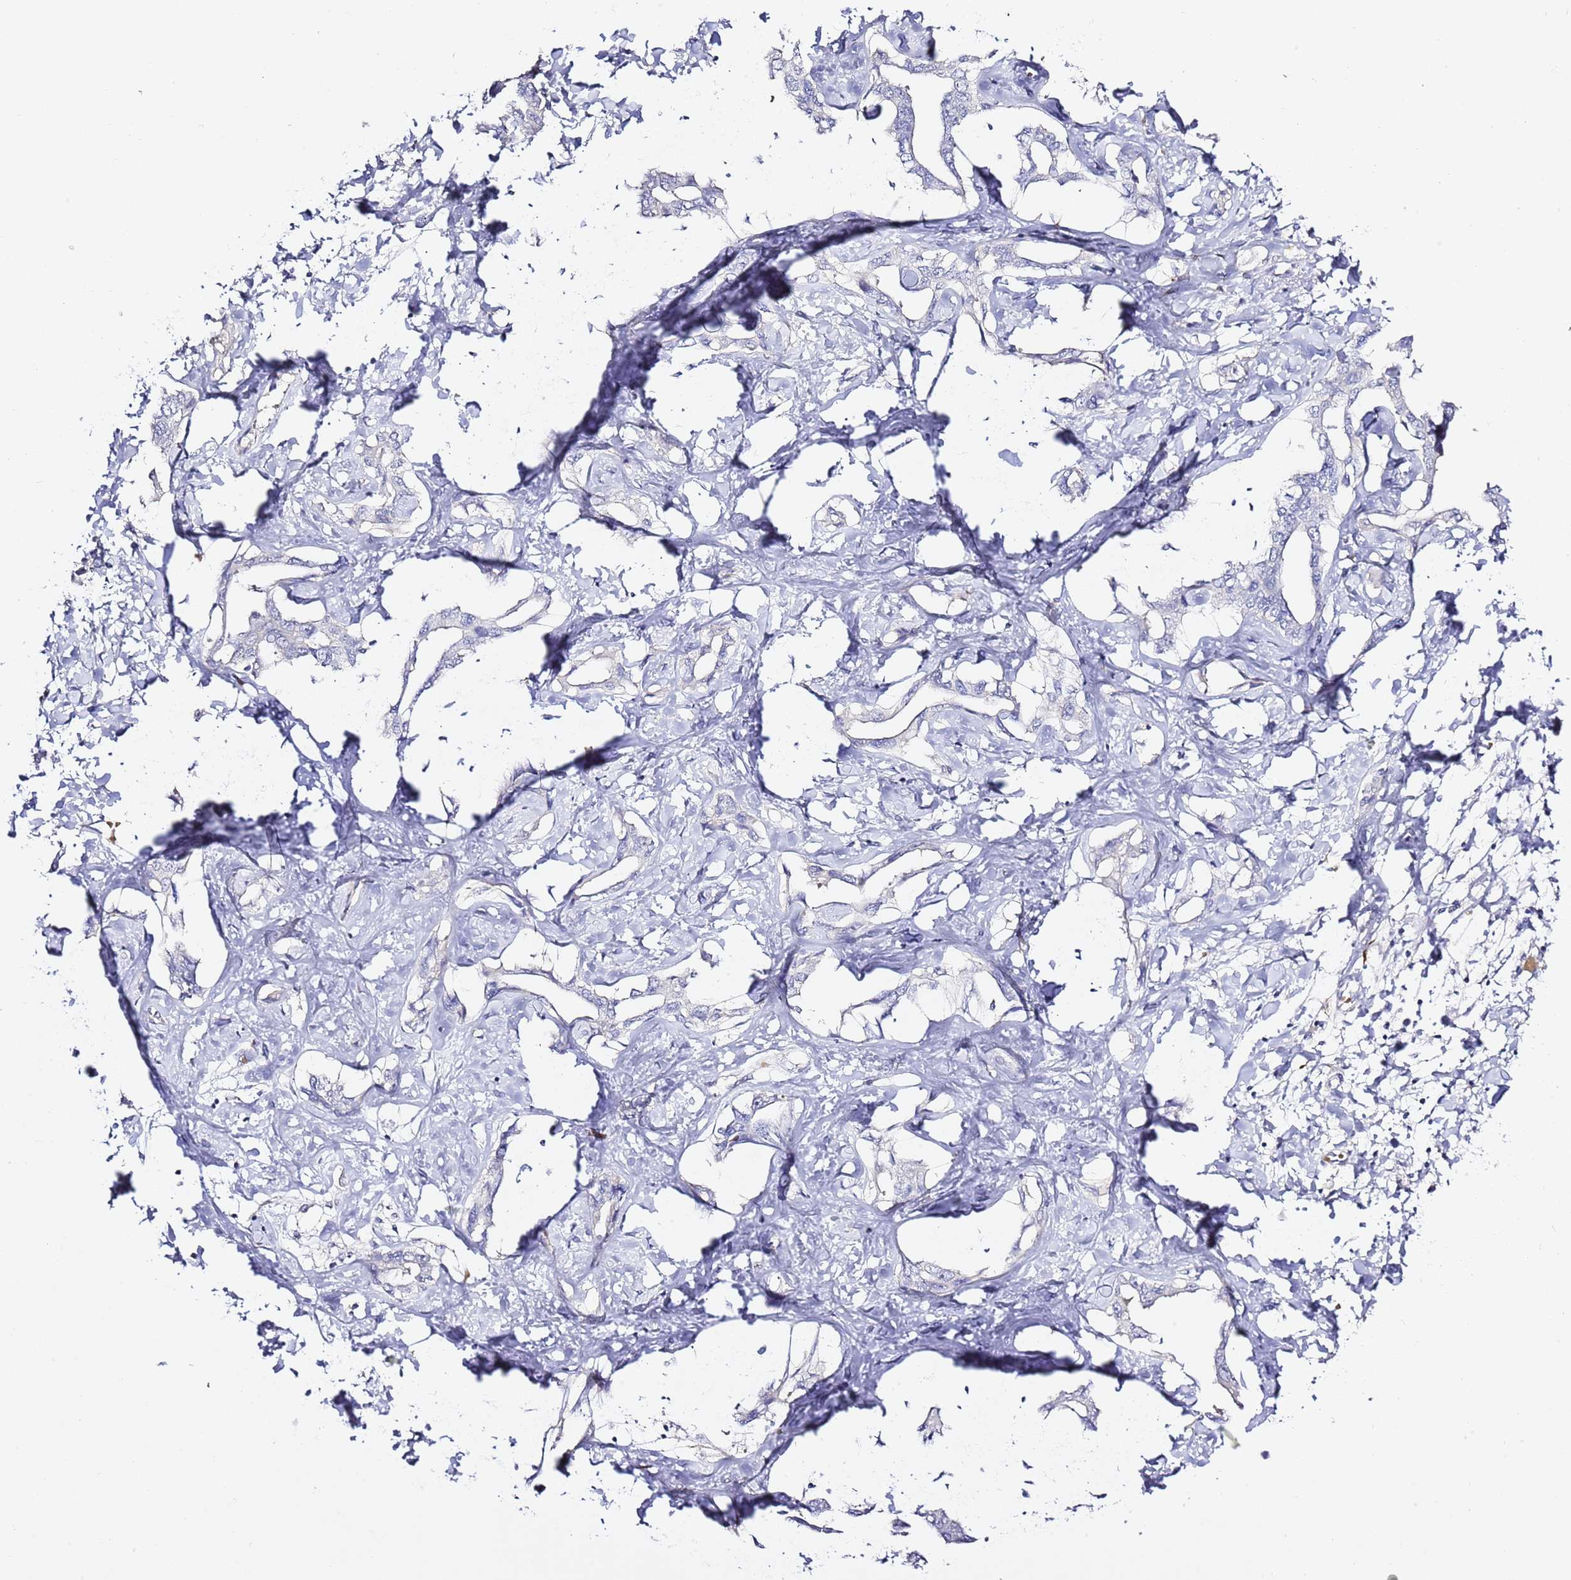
{"staining": {"intensity": "negative", "quantity": "none", "location": "none"}, "tissue": "liver cancer", "cell_type": "Tumor cells", "image_type": "cancer", "snomed": [{"axis": "morphology", "description": "Cholangiocarcinoma"}, {"axis": "topography", "description": "Liver"}], "caption": "Tumor cells are negative for protein expression in human liver cholangiocarcinoma.", "gene": "RFK", "patient": {"sex": "male", "age": 59}}